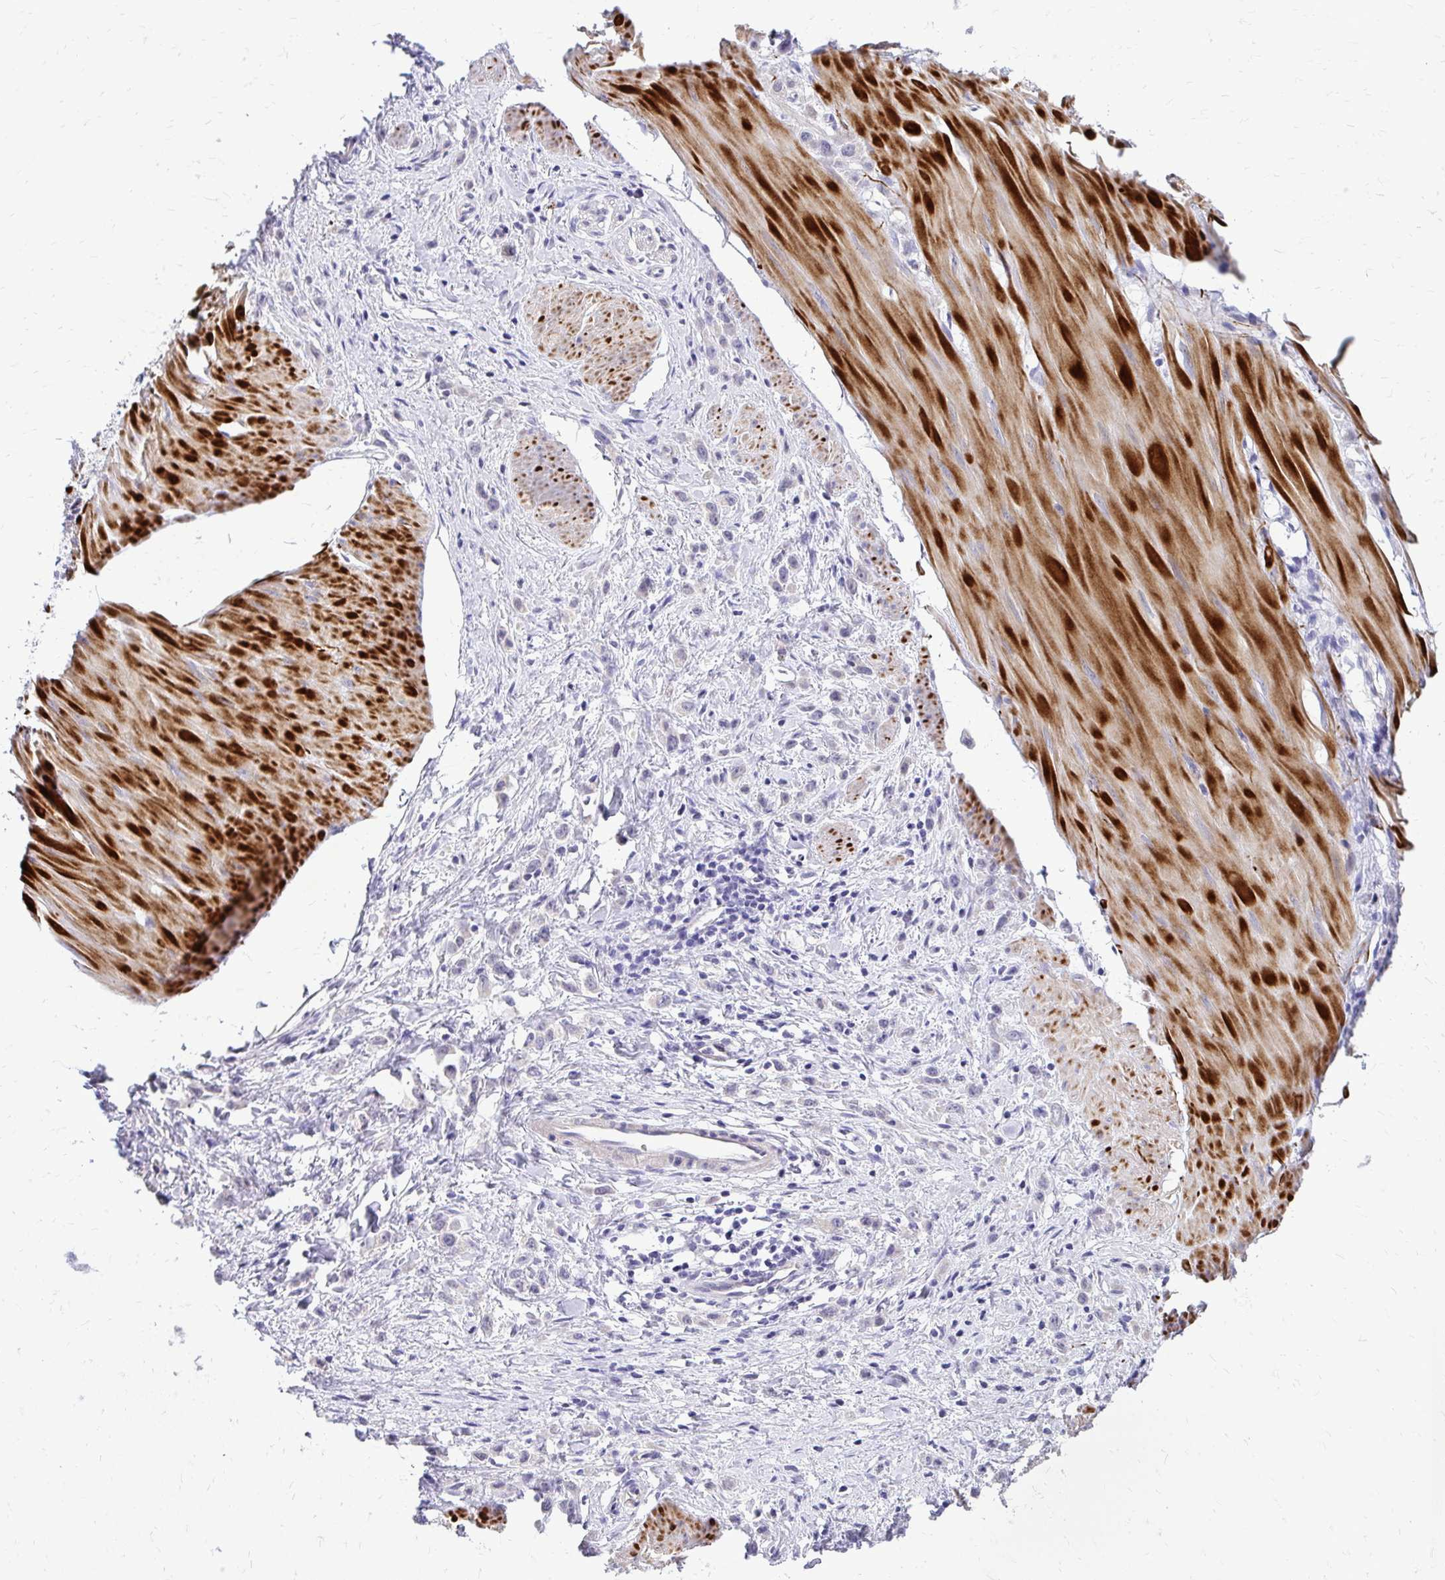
{"staining": {"intensity": "negative", "quantity": "none", "location": "none"}, "tissue": "stomach cancer", "cell_type": "Tumor cells", "image_type": "cancer", "snomed": [{"axis": "morphology", "description": "Adenocarcinoma, NOS"}, {"axis": "topography", "description": "Stomach"}], "caption": "High magnification brightfield microscopy of stomach adenocarcinoma stained with DAB (brown) and counterstained with hematoxylin (blue): tumor cells show no significant expression.", "gene": "ZSWIM9", "patient": {"sex": "male", "age": 47}}